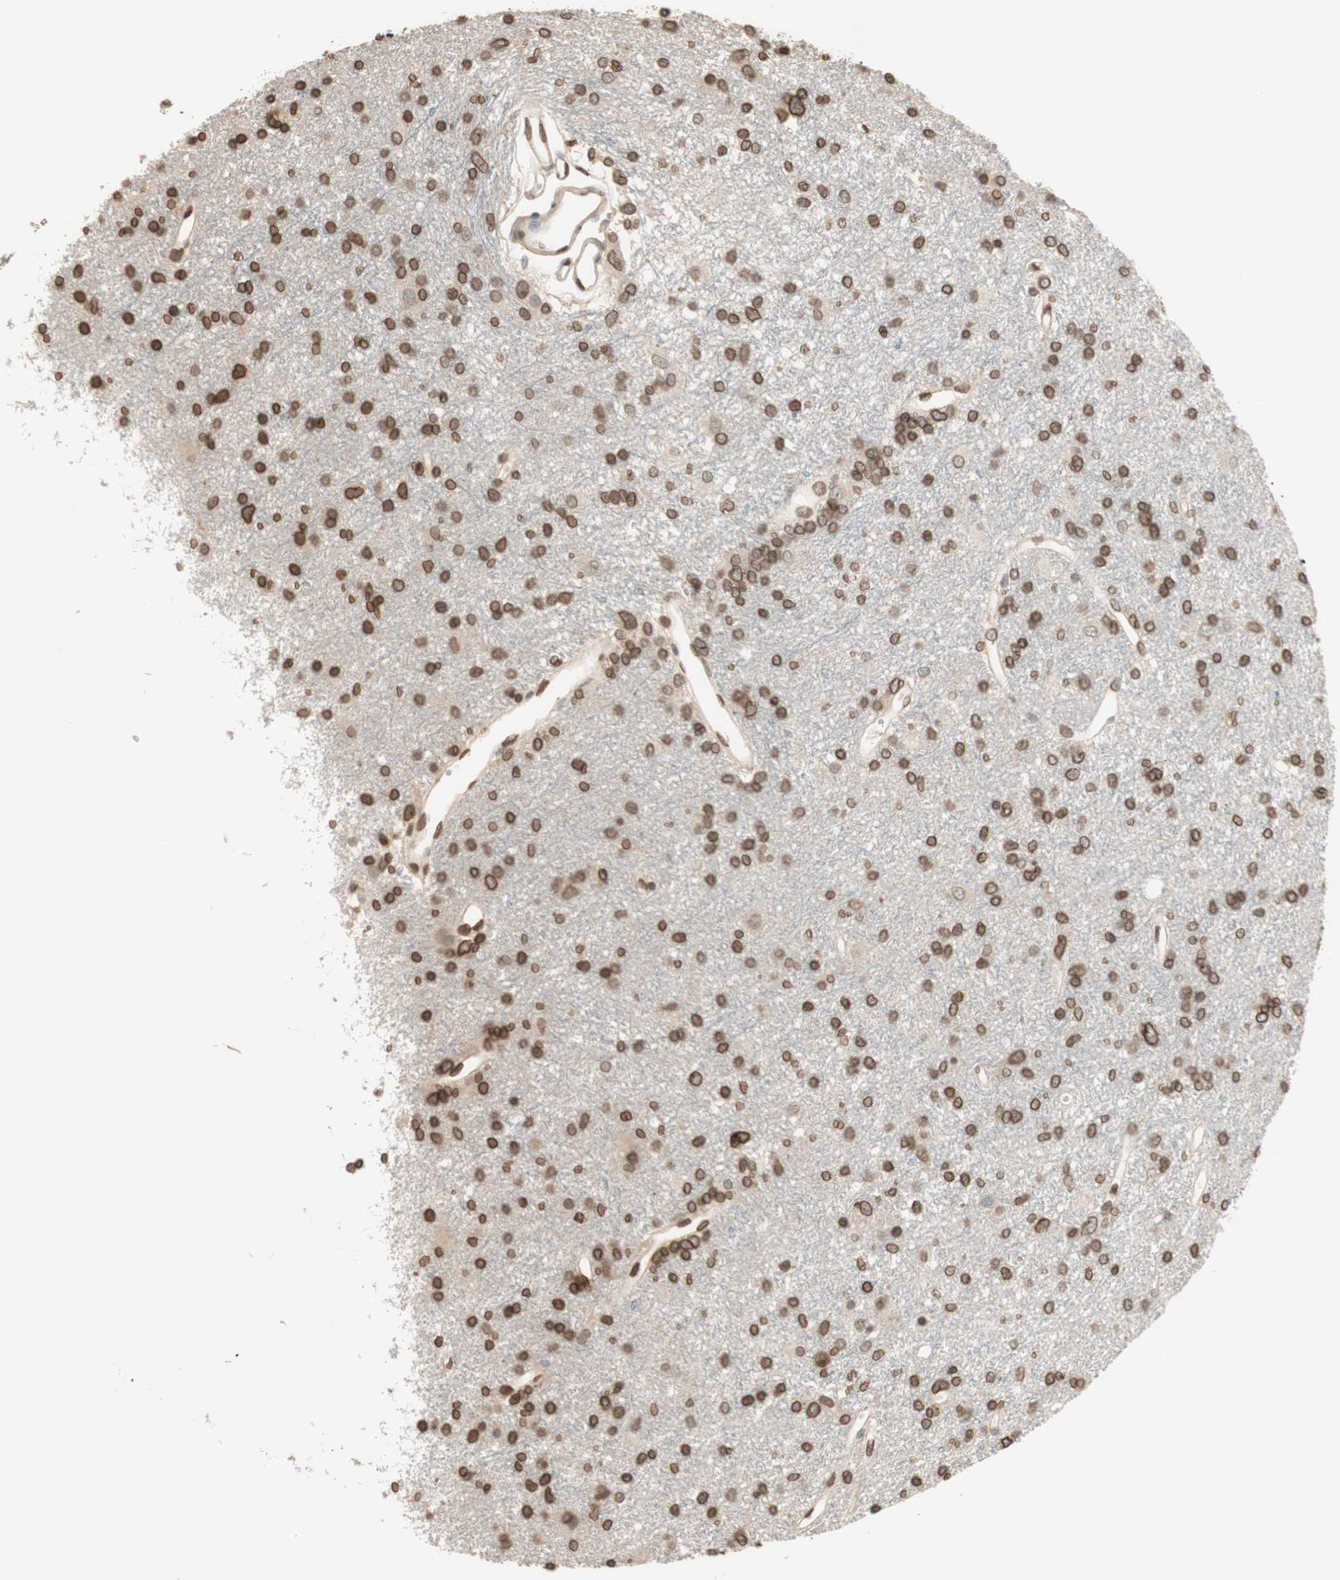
{"staining": {"intensity": "moderate", "quantity": ">75%", "location": "cytoplasmic/membranous,nuclear"}, "tissue": "glioma", "cell_type": "Tumor cells", "image_type": "cancer", "snomed": [{"axis": "morphology", "description": "Glioma, malignant, High grade"}, {"axis": "topography", "description": "Brain"}], "caption": "High-grade glioma (malignant) stained with a protein marker demonstrates moderate staining in tumor cells.", "gene": "TMPO", "patient": {"sex": "female", "age": 59}}